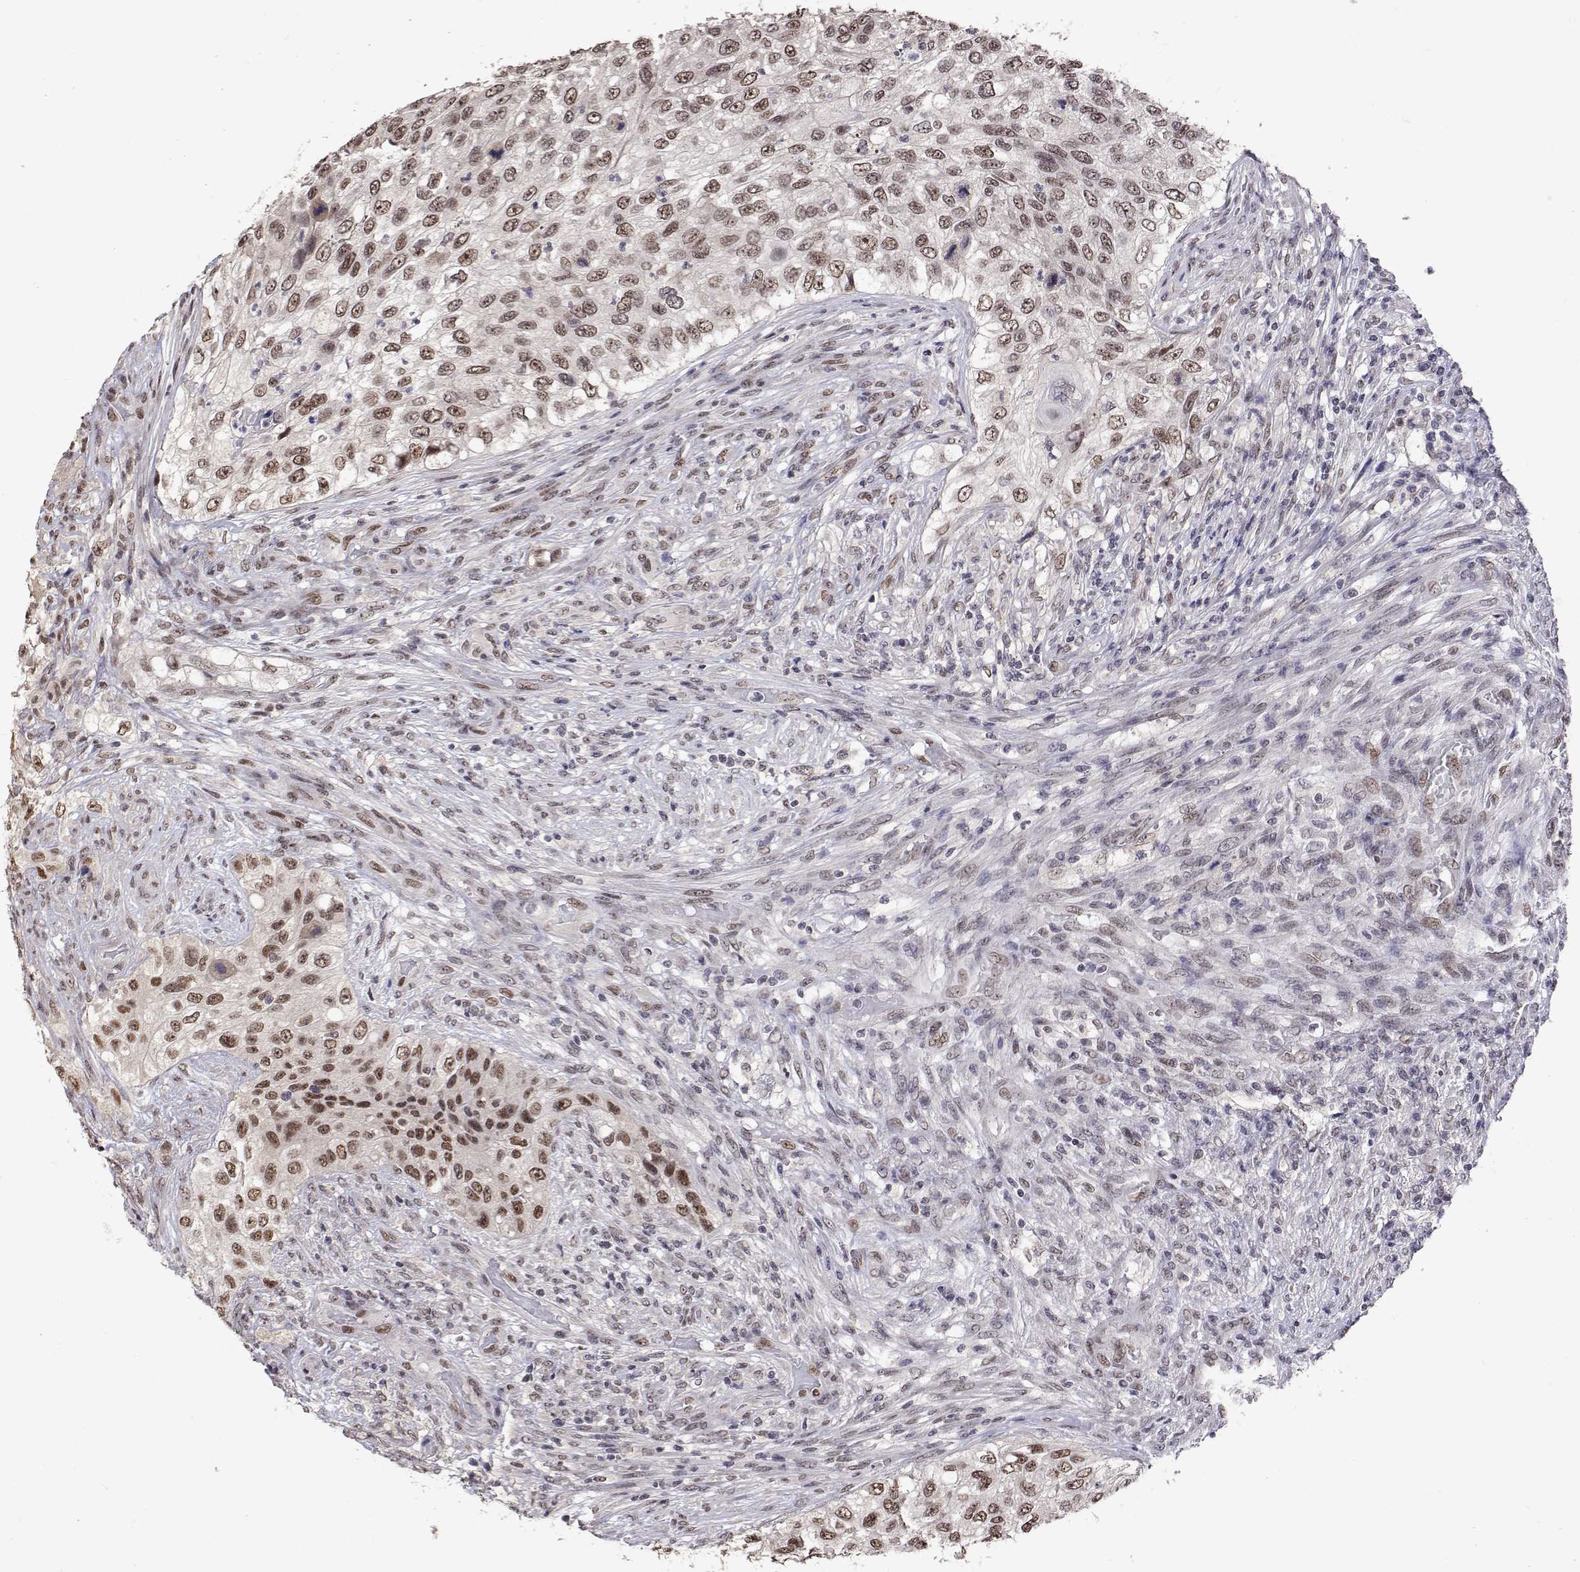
{"staining": {"intensity": "moderate", "quantity": ">75%", "location": "nuclear"}, "tissue": "urothelial cancer", "cell_type": "Tumor cells", "image_type": "cancer", "snomed": [{"axis": "morphology", "description": "Urothelial carcinoma, High grade"}, {"axis": "topography", "description": "Urinary bladder"}], "caption": "Protein expression analysis of human urothelial carcinoma (high-grade) reveals moderate nuclear staining in approximately >75% of tumor cells.", "gene": "HNRNPA0", "patient": {"sex": "female", "age": 60}}